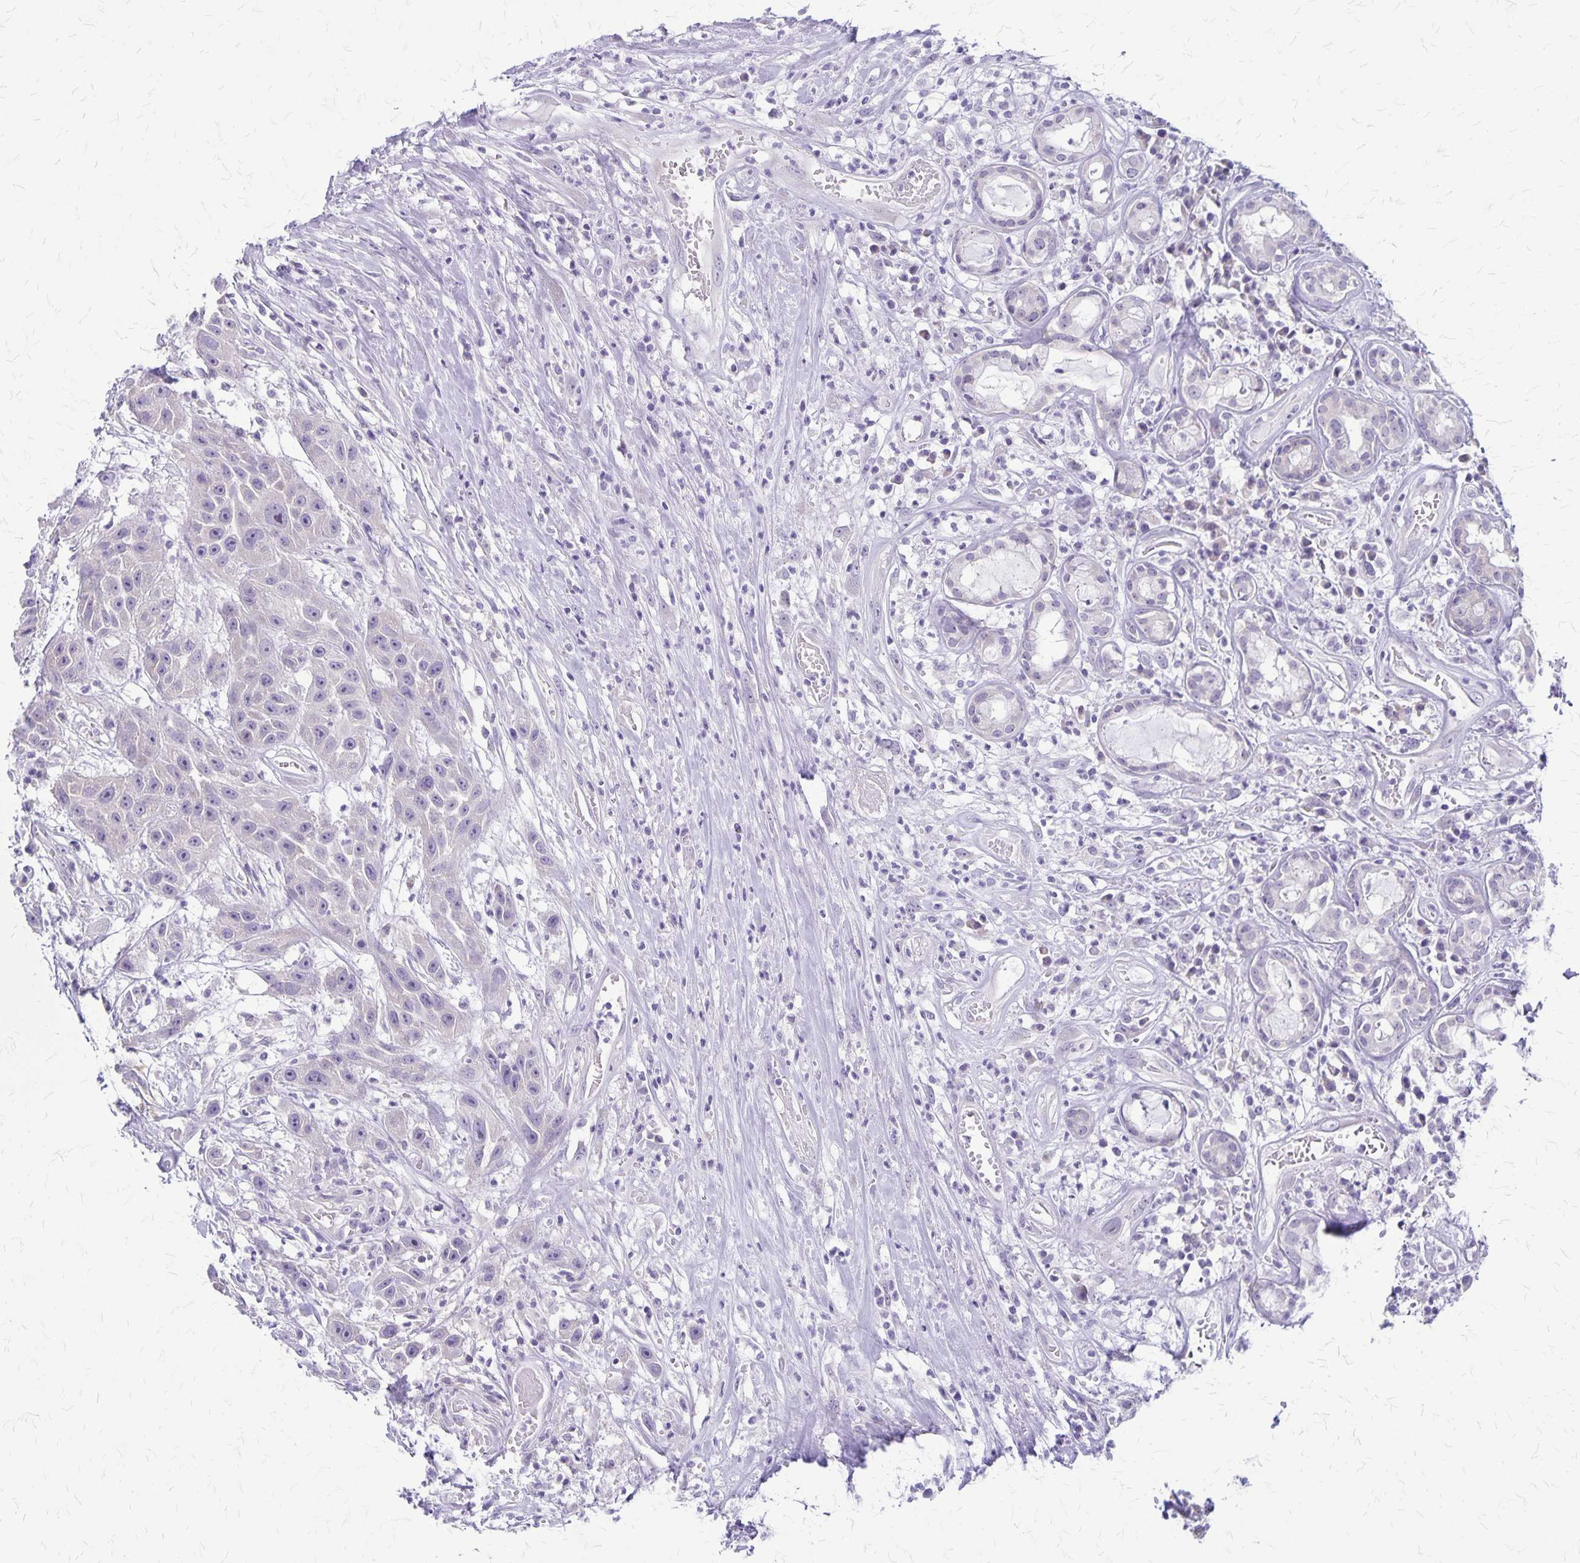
{"staining": {"intensity": "negative", "quantity": "none", "location": "none"}, "tissue": "head and neck cancer", "cell_type": "Tumor cells", "image_type": "cancer", "snomed": [{"axis": "morphology", "description": "Squamous cell carcinoma, NOS"}, {"axis": "topography", "description": "Head-Neck"}], "caption": "DAB (3,3'-diaminobenzidine) immunohistochemical staining of human head and neck cancer (squamous cell carcinoma) reveals no significant expression in tumor cells. Brightfield microscopy of immunohistochemistry stained with DAB (brown) and hematoxylin (blue), captured at high magnification.", "gene": "PLXNB3", "patient": {"sex": "male", "age": 57}}